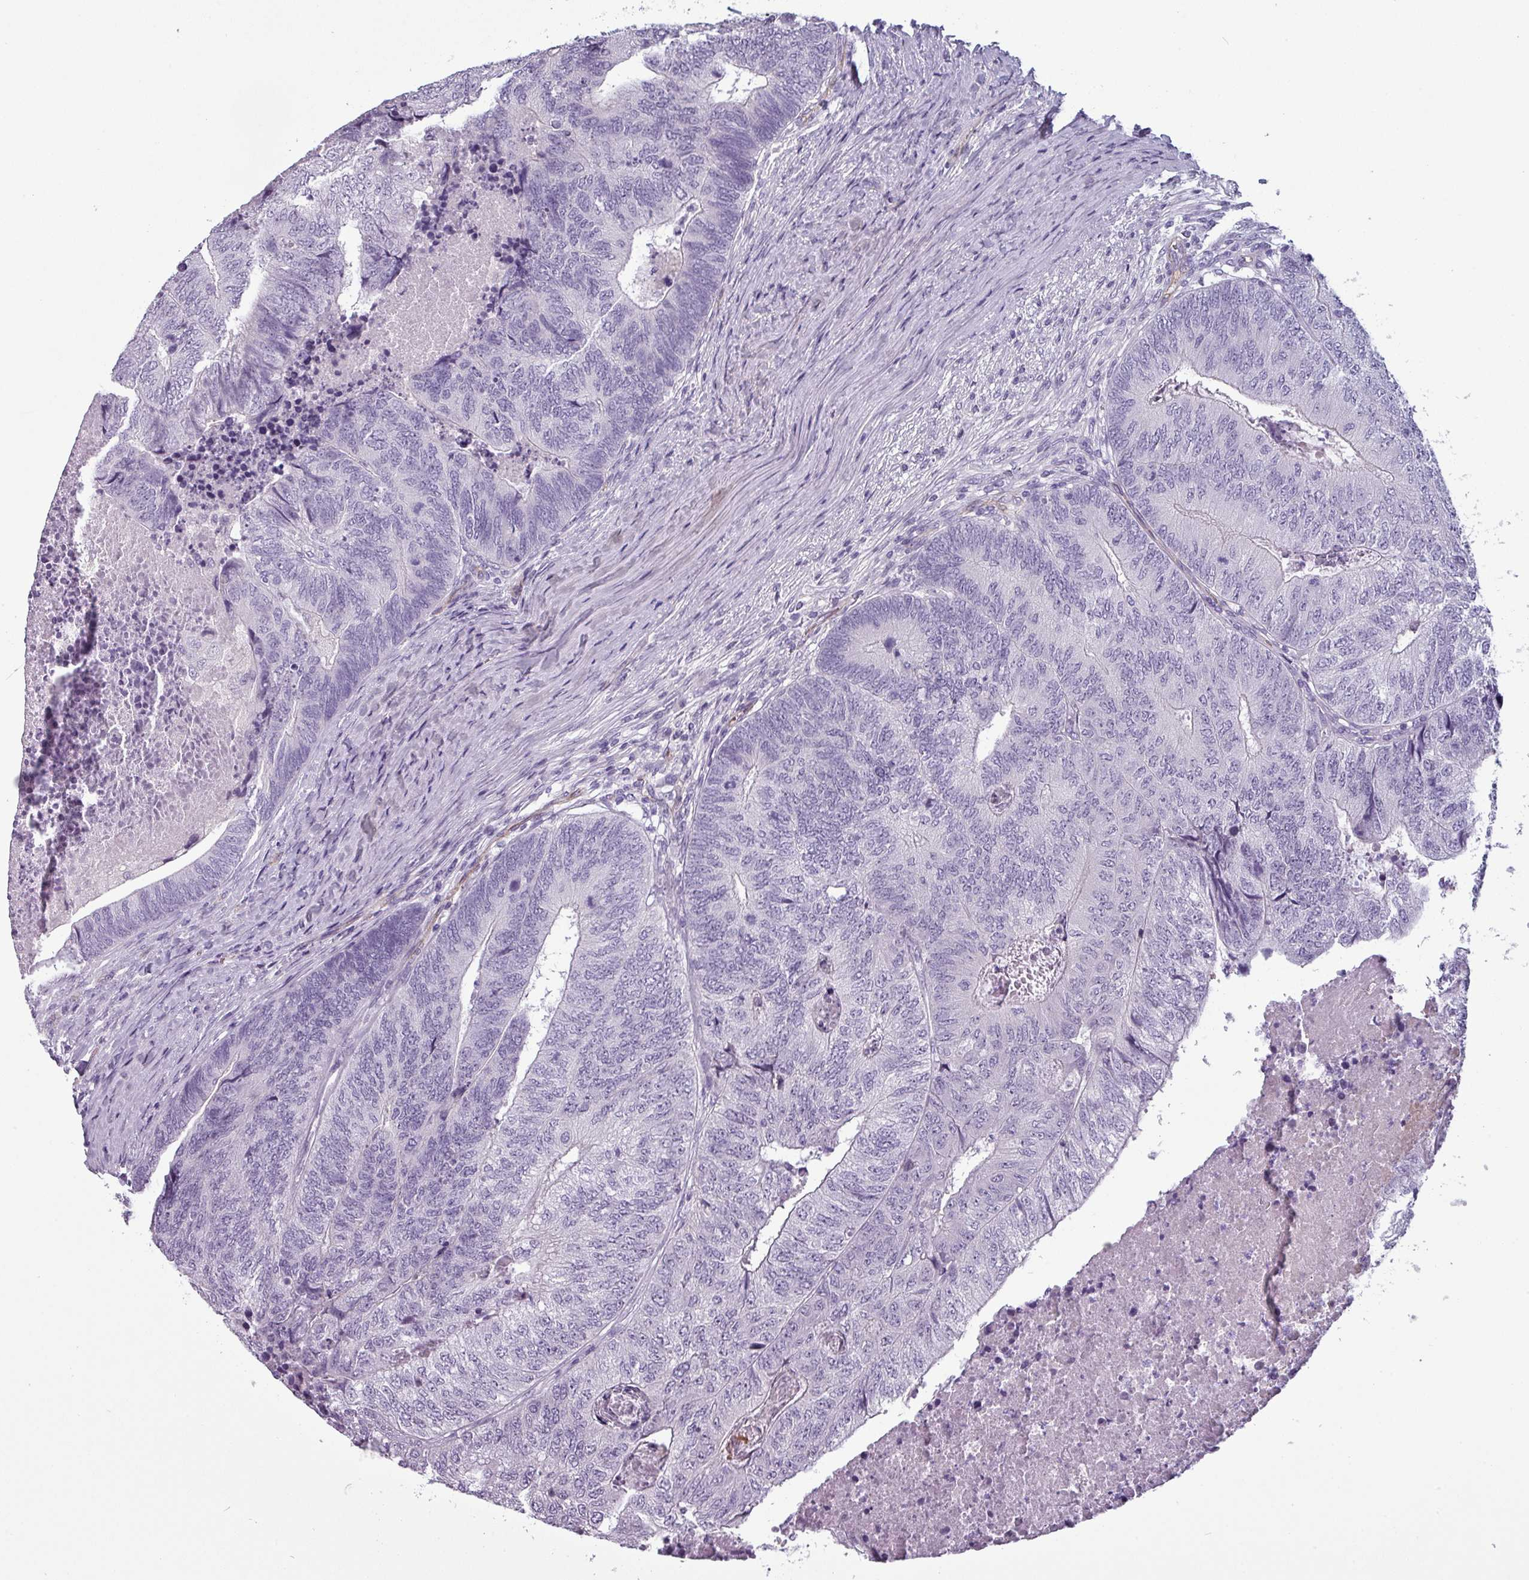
{"staining": {"intensity": "negative", "quantity": "none", "location": "none"}, "tissue": "colorectal cancer", "cell_type": "Tumor cells", "image_type": "cancer", "snomed": [{"axis": "morphology", "description": "Adenocarcinoma, NOS"}, {"axis": "topography", "description": "Colon"}], "caption": "The immunohistochemistry (IHC) image has no significant positivity in tumor cells of colorectal cancer (adenocarcinoma) tissue. Brightfield microscopy of immunohistochemistry (IHC) stained with DAB (3,3'-diaminobenzidine) (brown) and hematoxylin (blue), captured at high magnification.", "gene": "AREL1", "patient": {"sex": "female", "age": 67}}